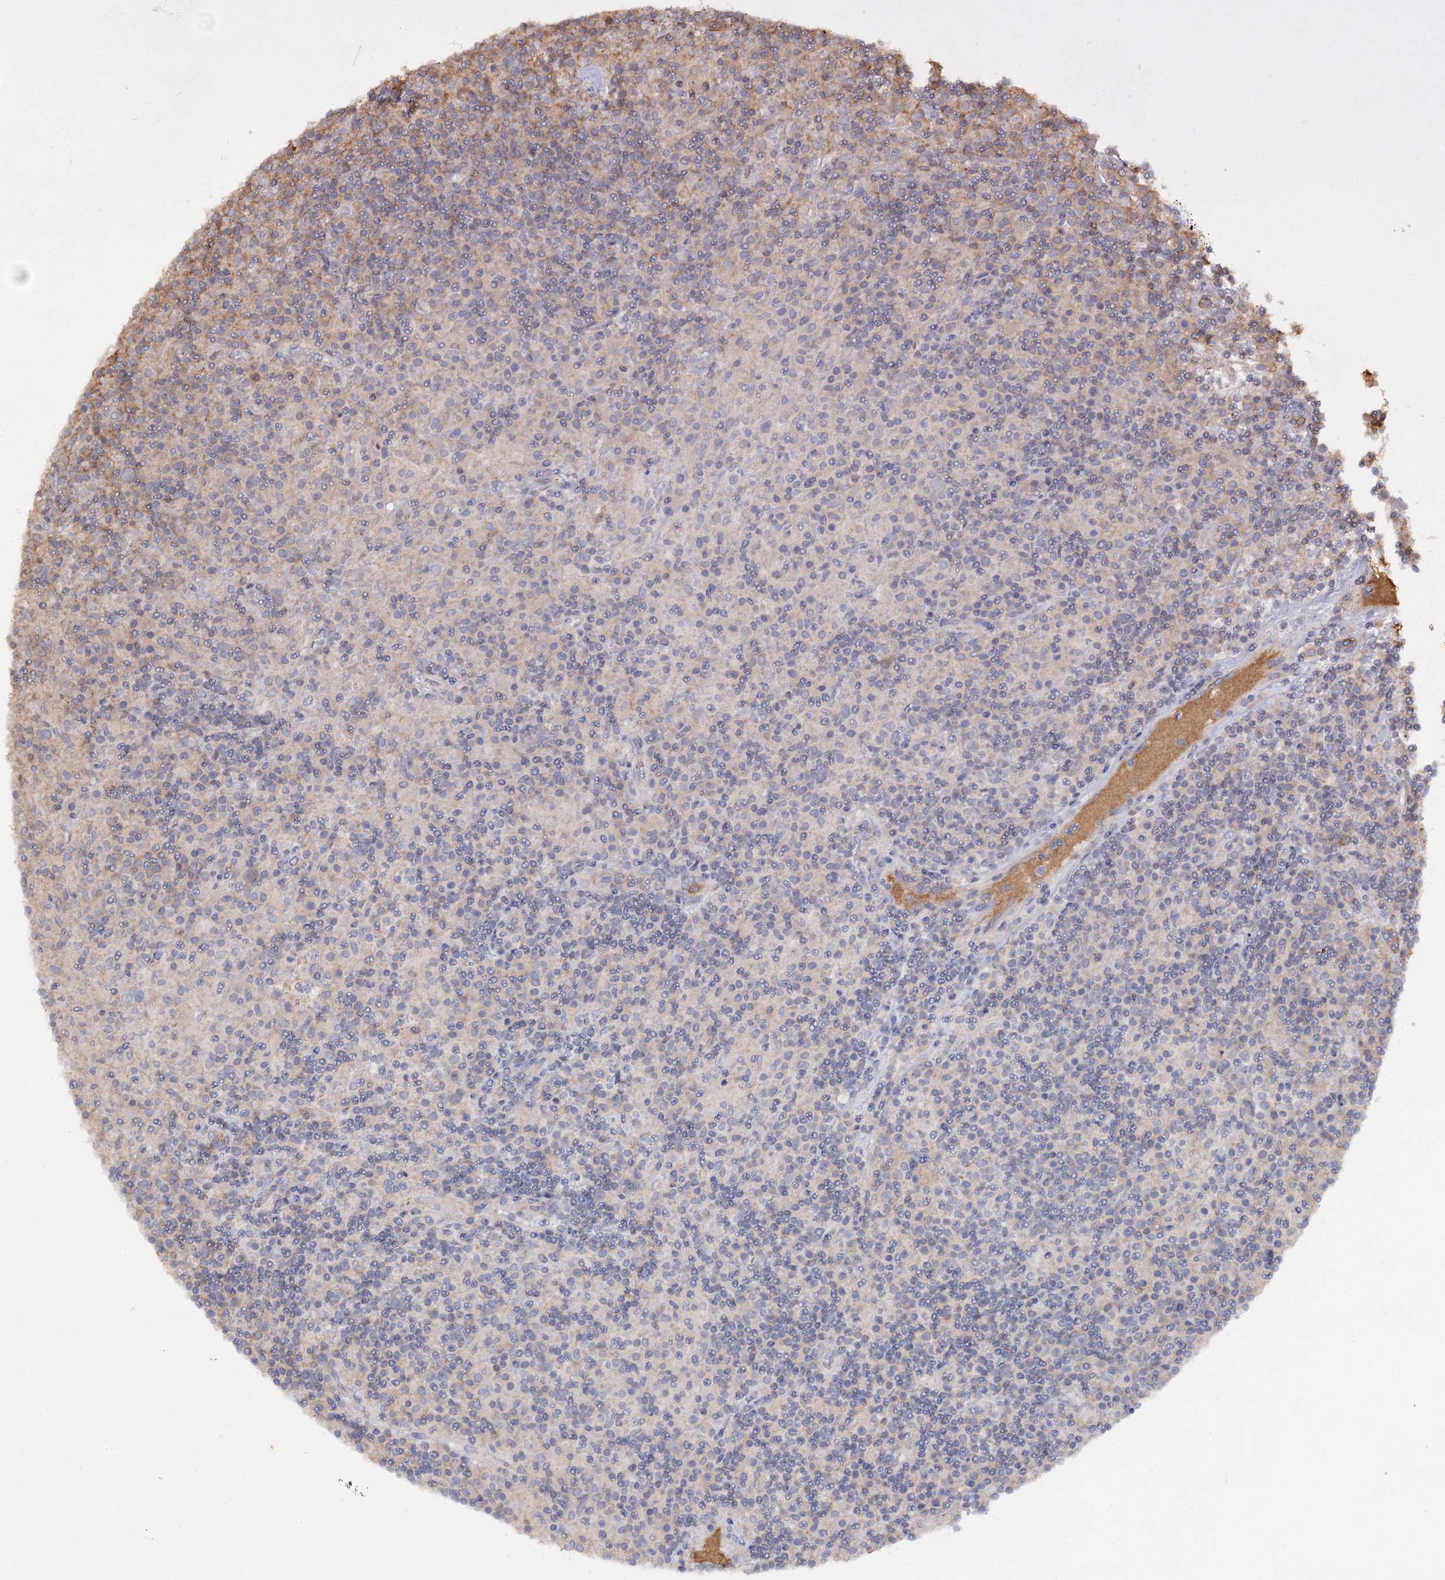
{"staining": {"intensity": "negative", "quantity": "none", "location": "none"}, "tissue": "lymphoma", "cell_type": "Tumor cells", "image_type": "cancer", "snomed": [{"axis": "morphology", "description": "Hodgkin's disease, NOS"}, {"axis": "topography", "description": "Lymph node"}], "caption": "Lymphoma was stained to show a protein in brown. There is no significant positivity in tumor cells. (DAB IHC visualized using brightfield microscopy, high magnification).", "gene": "ARFIP2", "patient": {"sex": "male", "age": 70}}